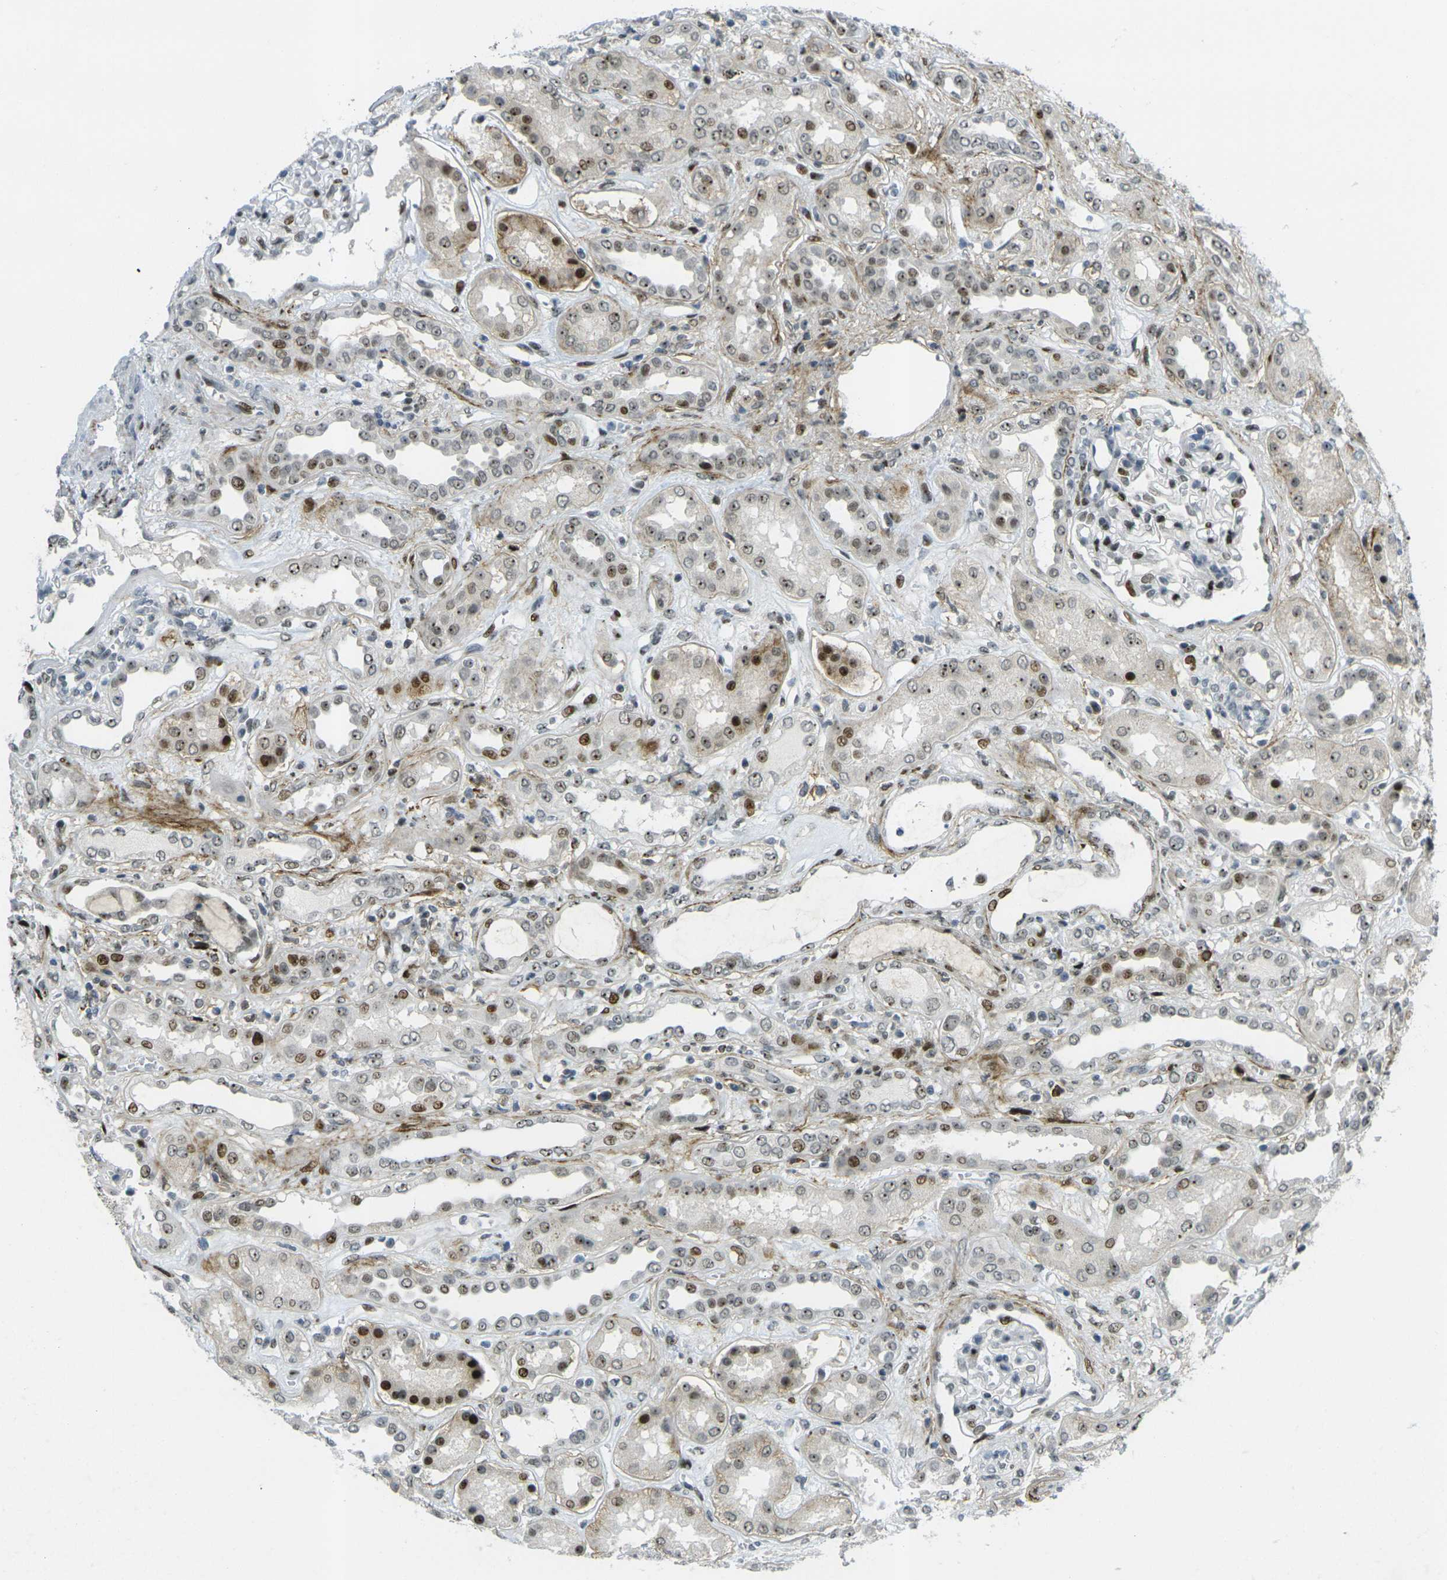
{"staining": {"intensity": "strong", "quantity": "25%-75%", "location": "nuclear"}, "tissue": "kidney", "cell_type": "Cells in glomeruli", "image_type": "normal", "snomed": [{"axis": "morphology", "description": "Normal tissue, NOS"}, {"axis": "topography", "description": "Kidney"}], "caption": "This photomicrograph reveals immunohistochemistry staining of normal human kidney, with high strong nuclear positivity in approximately 25%-75% of cells in glomeruli.", "gene": "UBE2C", "patient": {"sex": "male", "age": 59}}